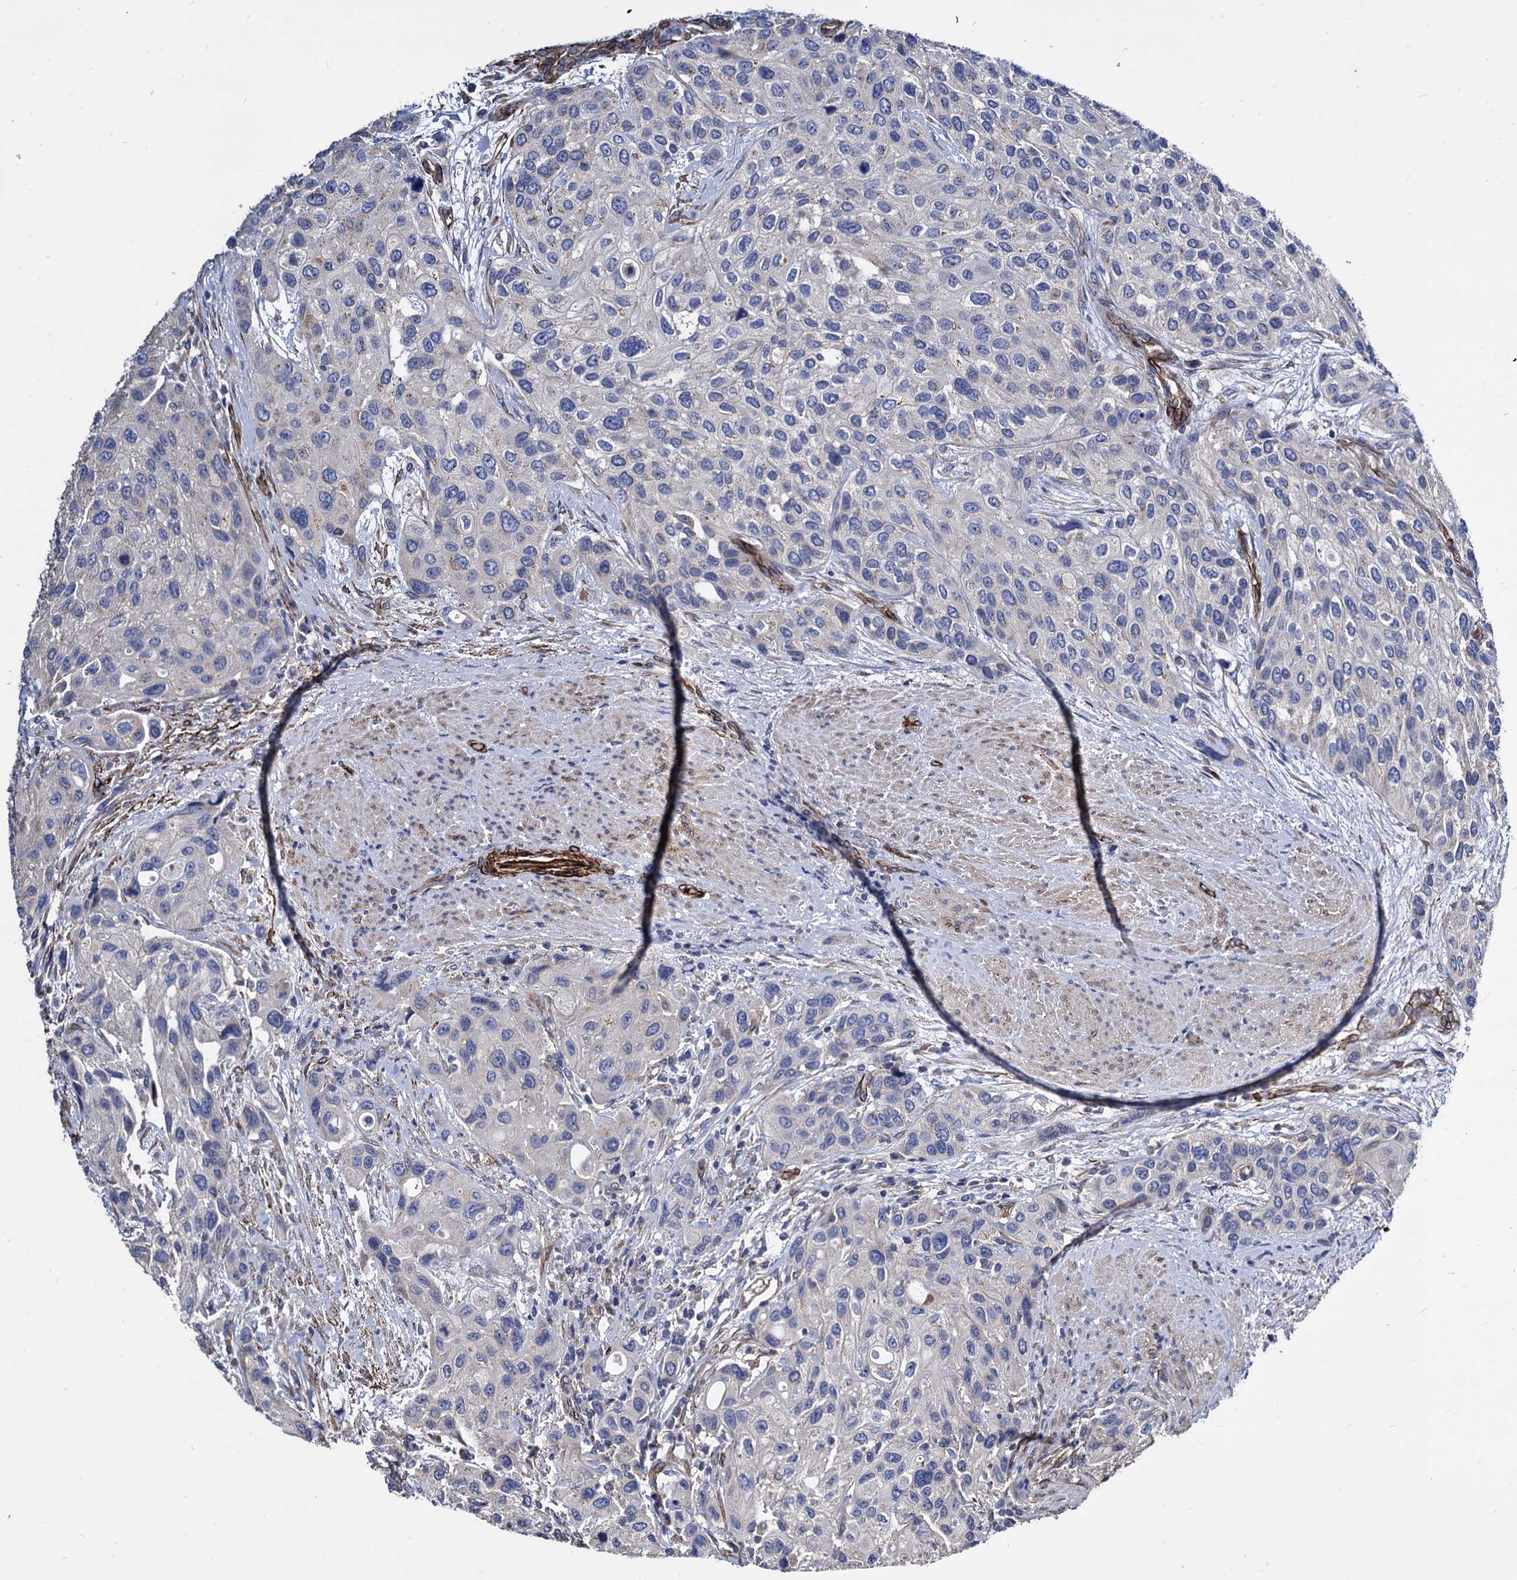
{"staining": {"intensity": "negative", "quantity": "none", "location": "none"}, "tissue": "urothelial cancer", "cell_type": "Tumor cells", "image_type": "cancer", "snomed": [{"axis": "morphology", "description": "Normal tissue, NOS"}, {"axis": "morphology", "description": "Urothelial carcinoma, High grade"}, {"axis": "topography", "description": "Vascular tissue"}, {"axis": "topography", "description": "Urinary bladder"}], "caption": "Immunohistochemistry (IHC) histopathology image of high-grade urothelial carcinoma stained for a protein (brown), which displays no staining in tumor cells.", "gene": "WDR11", "patient": {"sex": "female", "age": 56}}